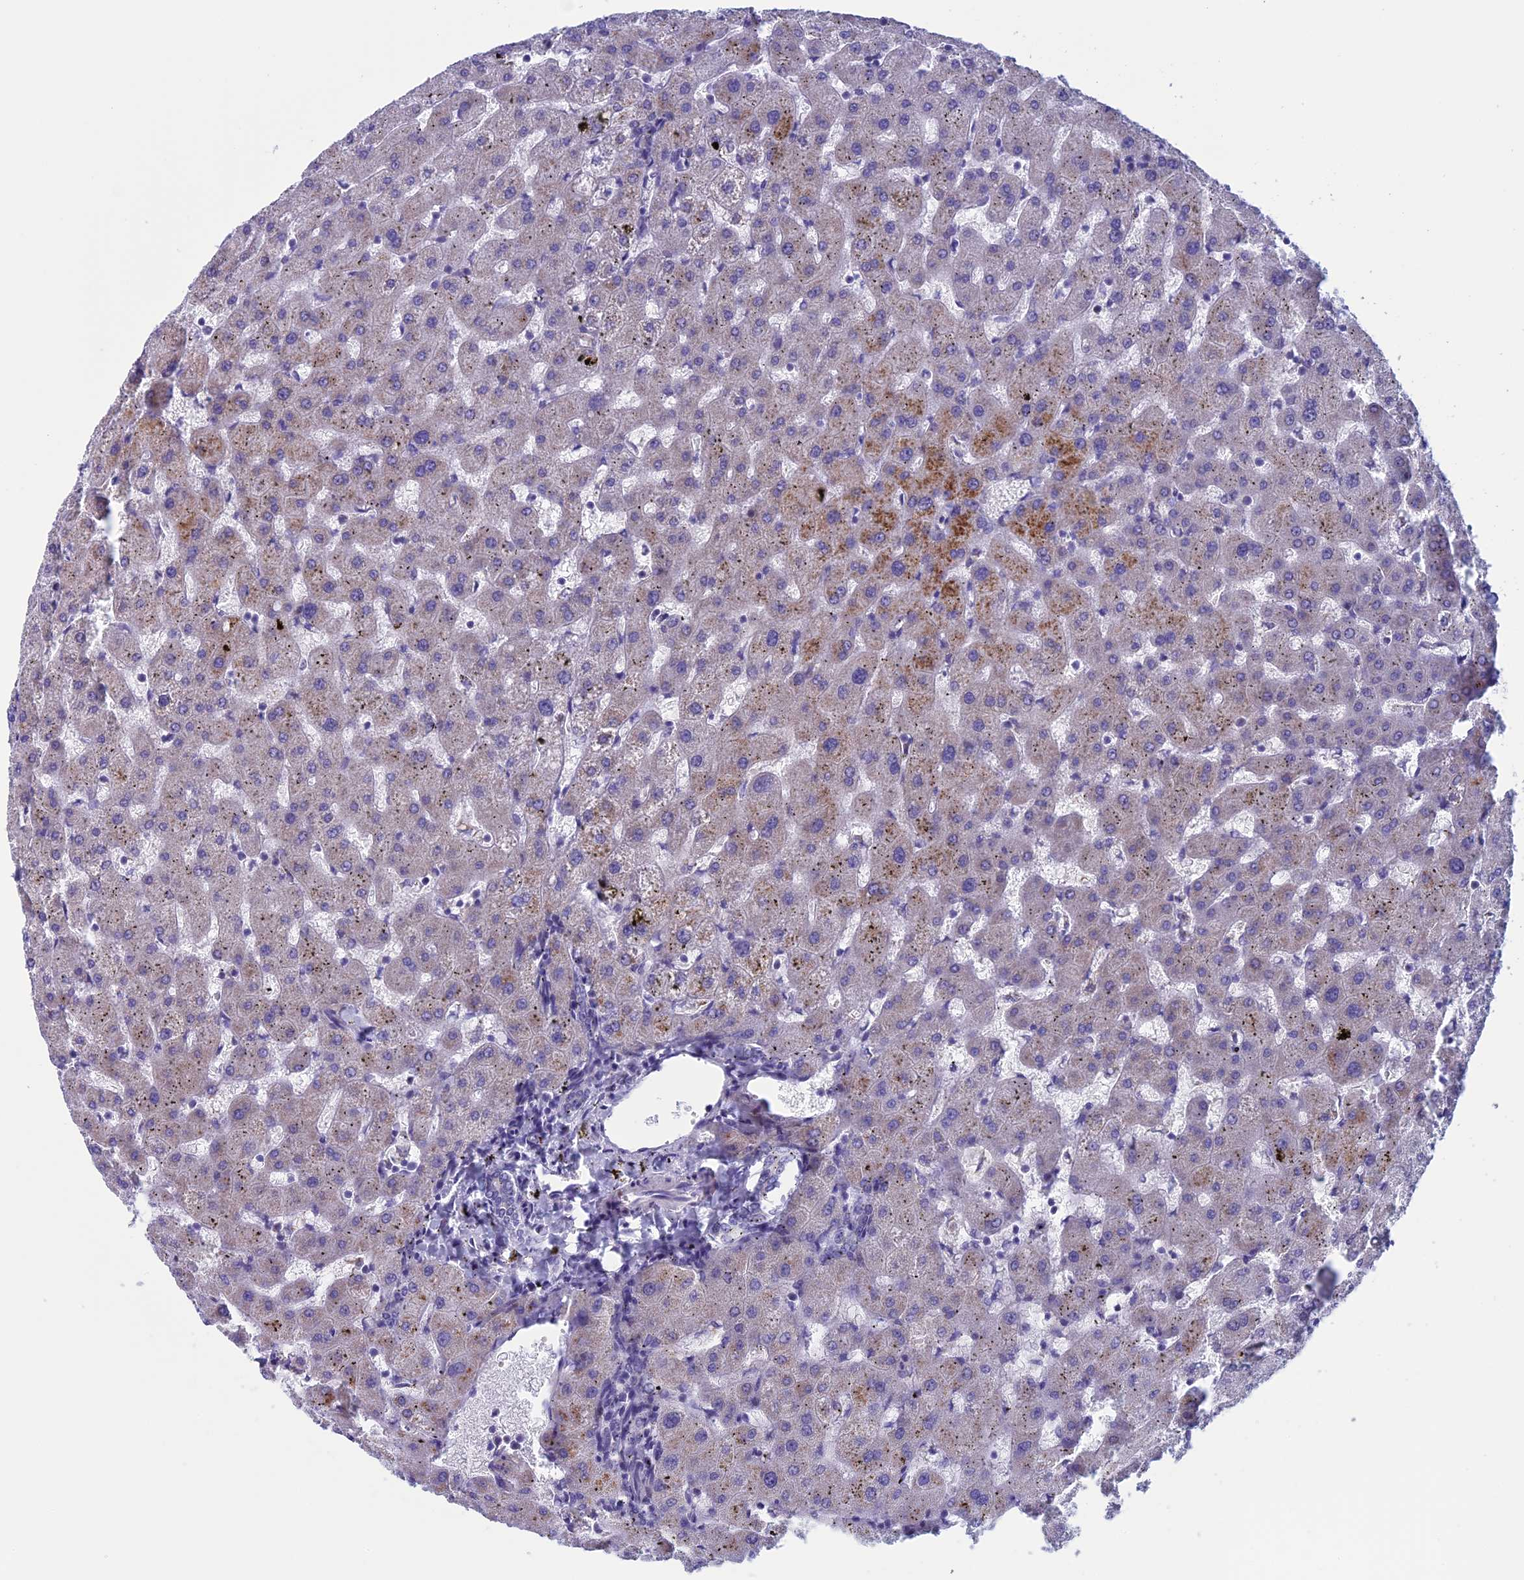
{"staining": {"intensity": "negative", "quantity": "none", "location": "none"}, "tissue": "liver", "cell_type": "Cholangiocytes", "image_type": "normal", "snomed": [{"axis": "morphology", "description": "Normal tissue, NOS"}, {"axis": "topography", "description": "Liver"}], "caption": "Immunohistochemistry histopathology image of normal liver: liver stained with DAB (3,3'-diaminobenzidine) reveals no significant protein expression in cholangiocytes. The staining was performed using DAB (3,3'-diaminobenzidine) to visualize the protein expression in brown, while the nuclei were stained in blue with hematoxylin (Magnification: 20x).", "gene": "NDUFB9", "patient": {"sex": "female", "age": 63}}